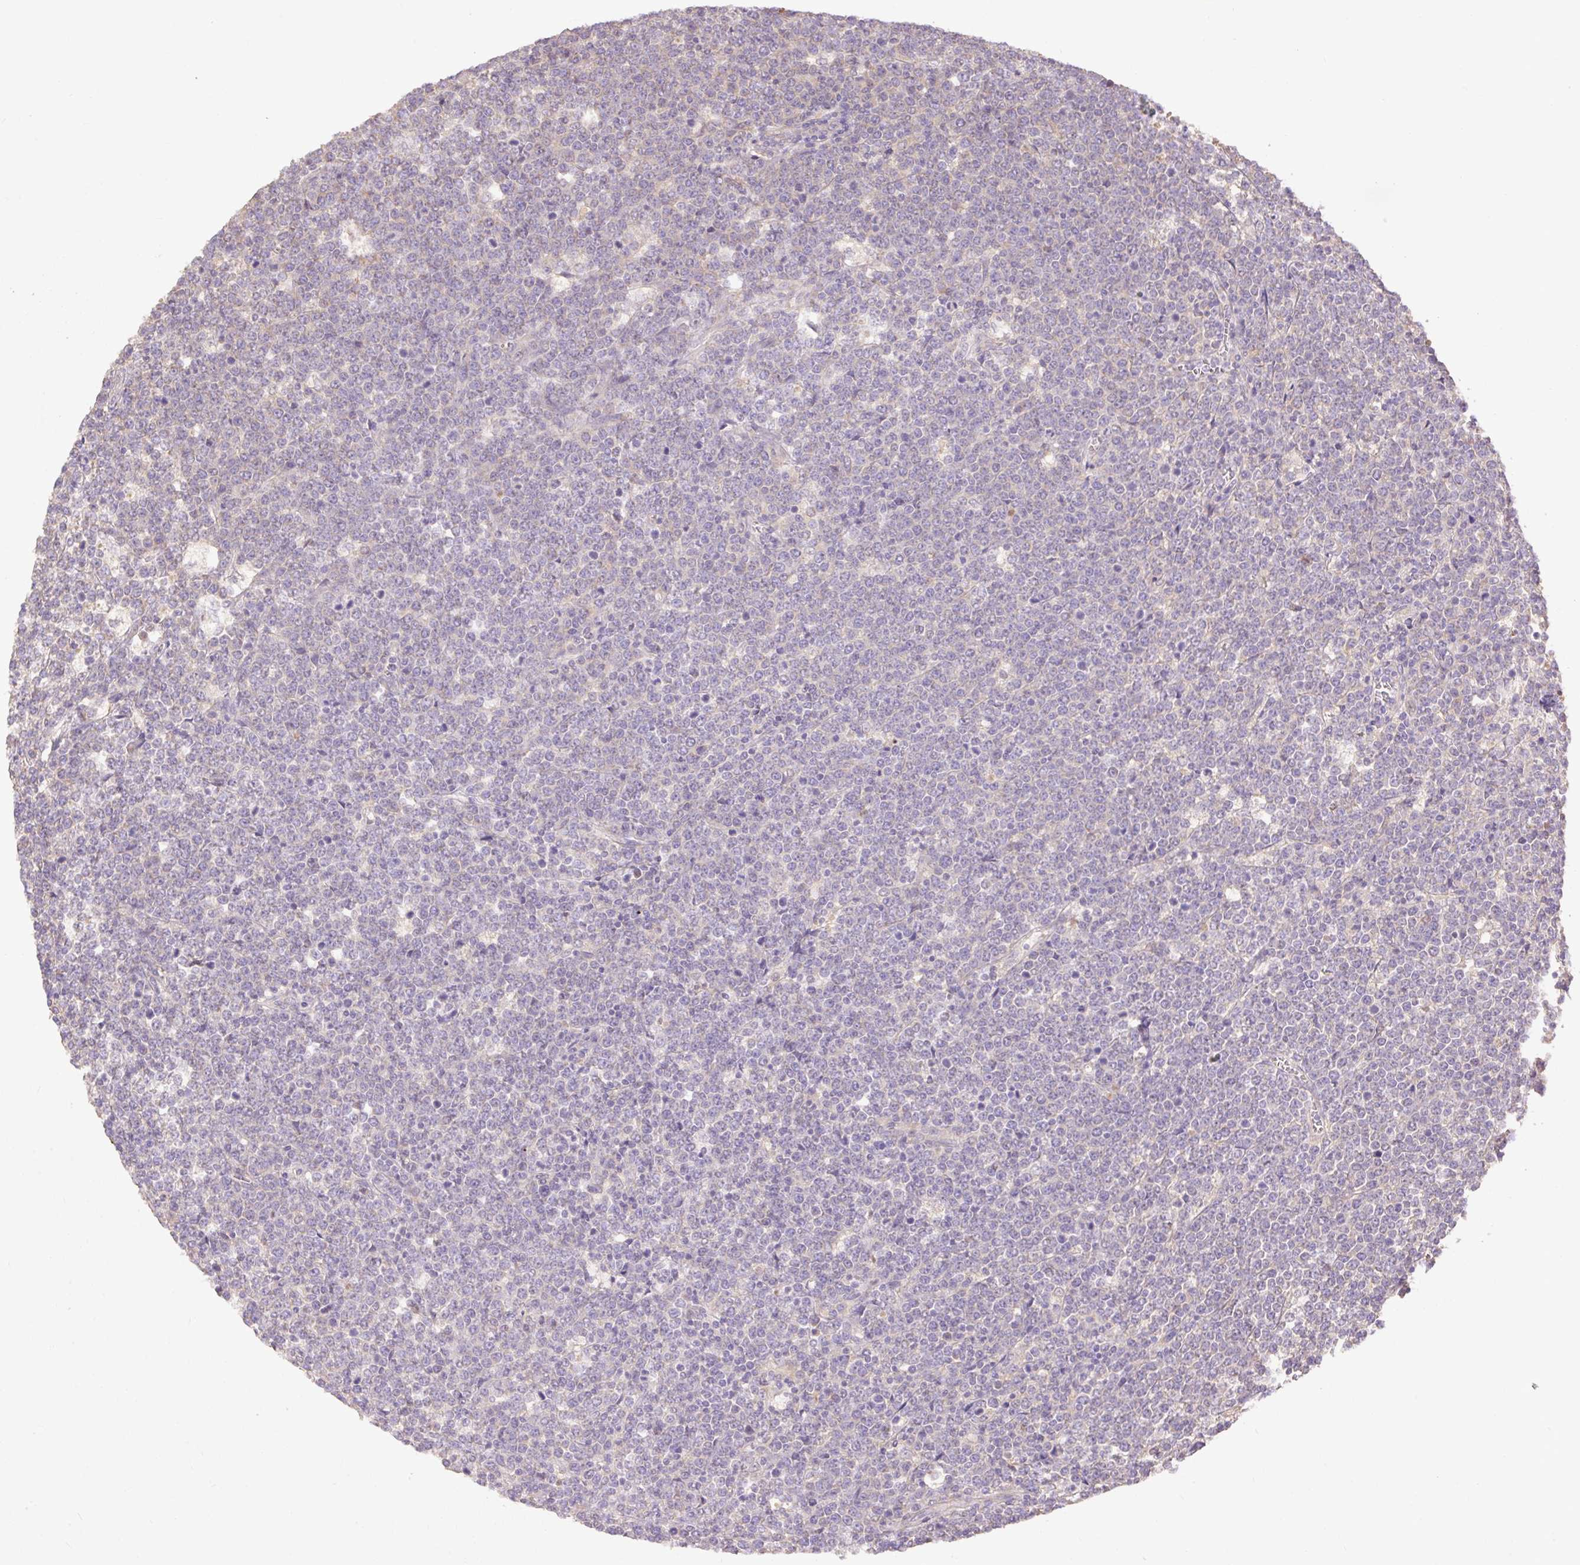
{"staining": {"intensity": "negative", "quantity": "none", "location": "none"}, "tissue": "lymphoma", "cell_type": "Tumor cells", "image_type": "cancer", "snomed": [{"axis": "morphology", "description": "Malignant lymphoma, non-Hodgkin's type, High grade"}, {"axis": "topography", "description": "Small intestine"}], "caption": "Human lymphoma stained for a protein using immunohistochemistry (IHC) exhibits no staining in tumor cells.", "gene": "DESI1", "patient": {"sex": "male", "age": 8}}